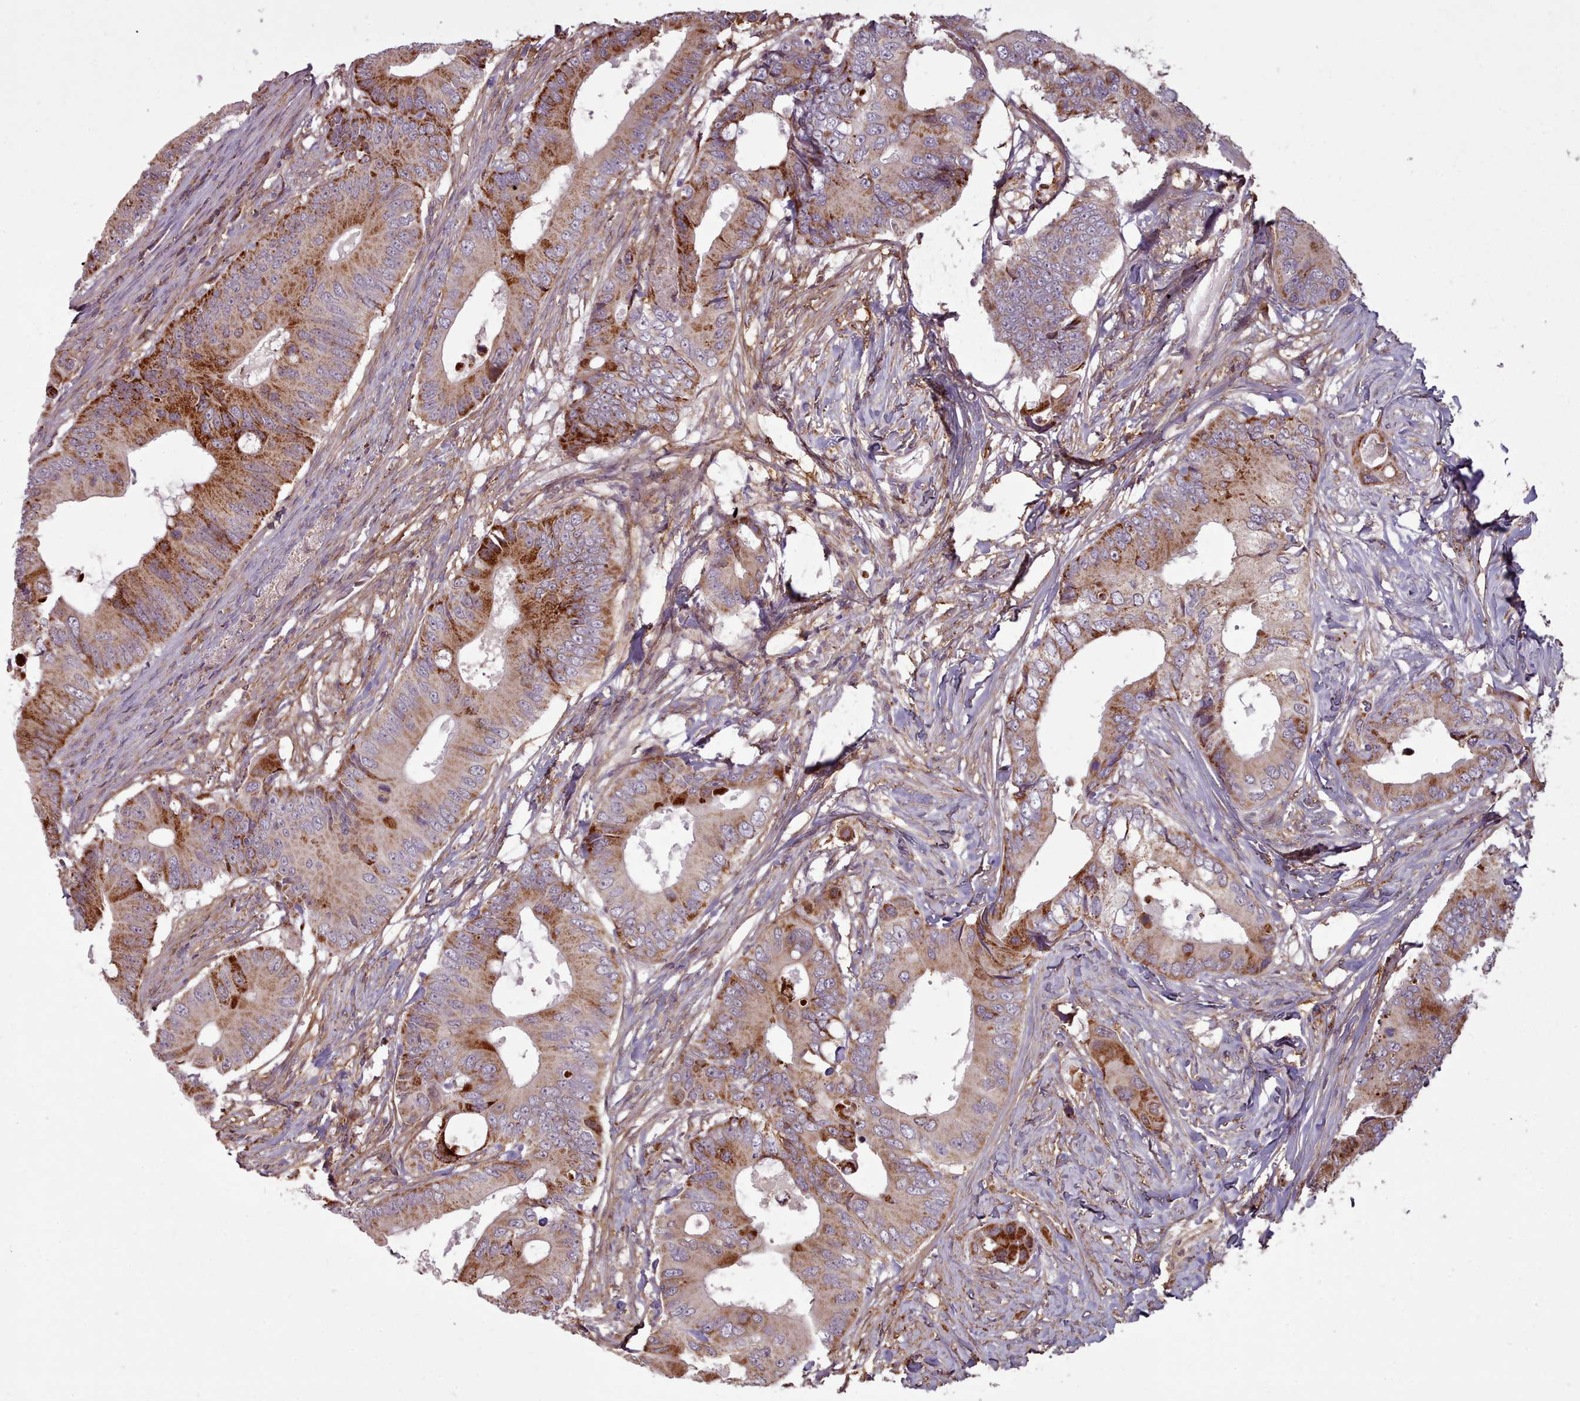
{"staining": {"intensity": "moderate", "quantity": ">75%", "location": "cytoplasmic/membranous"}, "tissue": "colorectal cancer", "cell_type": "Tumor cells", "image_type": "cancer", "snomed": [{"axis": "morphology", "description": "Adenocarcinoma, NOS"}, {"axis": "topography", "description": "Colon"}], "caption": "An immunohistochemistry (IHC) photomicrograph of tumor tissue is shown. Protein staining in brown labels moderate cytoplasmic/membranous positivity in colorectal adenocarcinoma within tumor cells.", "gene": "ZMYM4", "patient": {"sex": "male", "age": 71}}